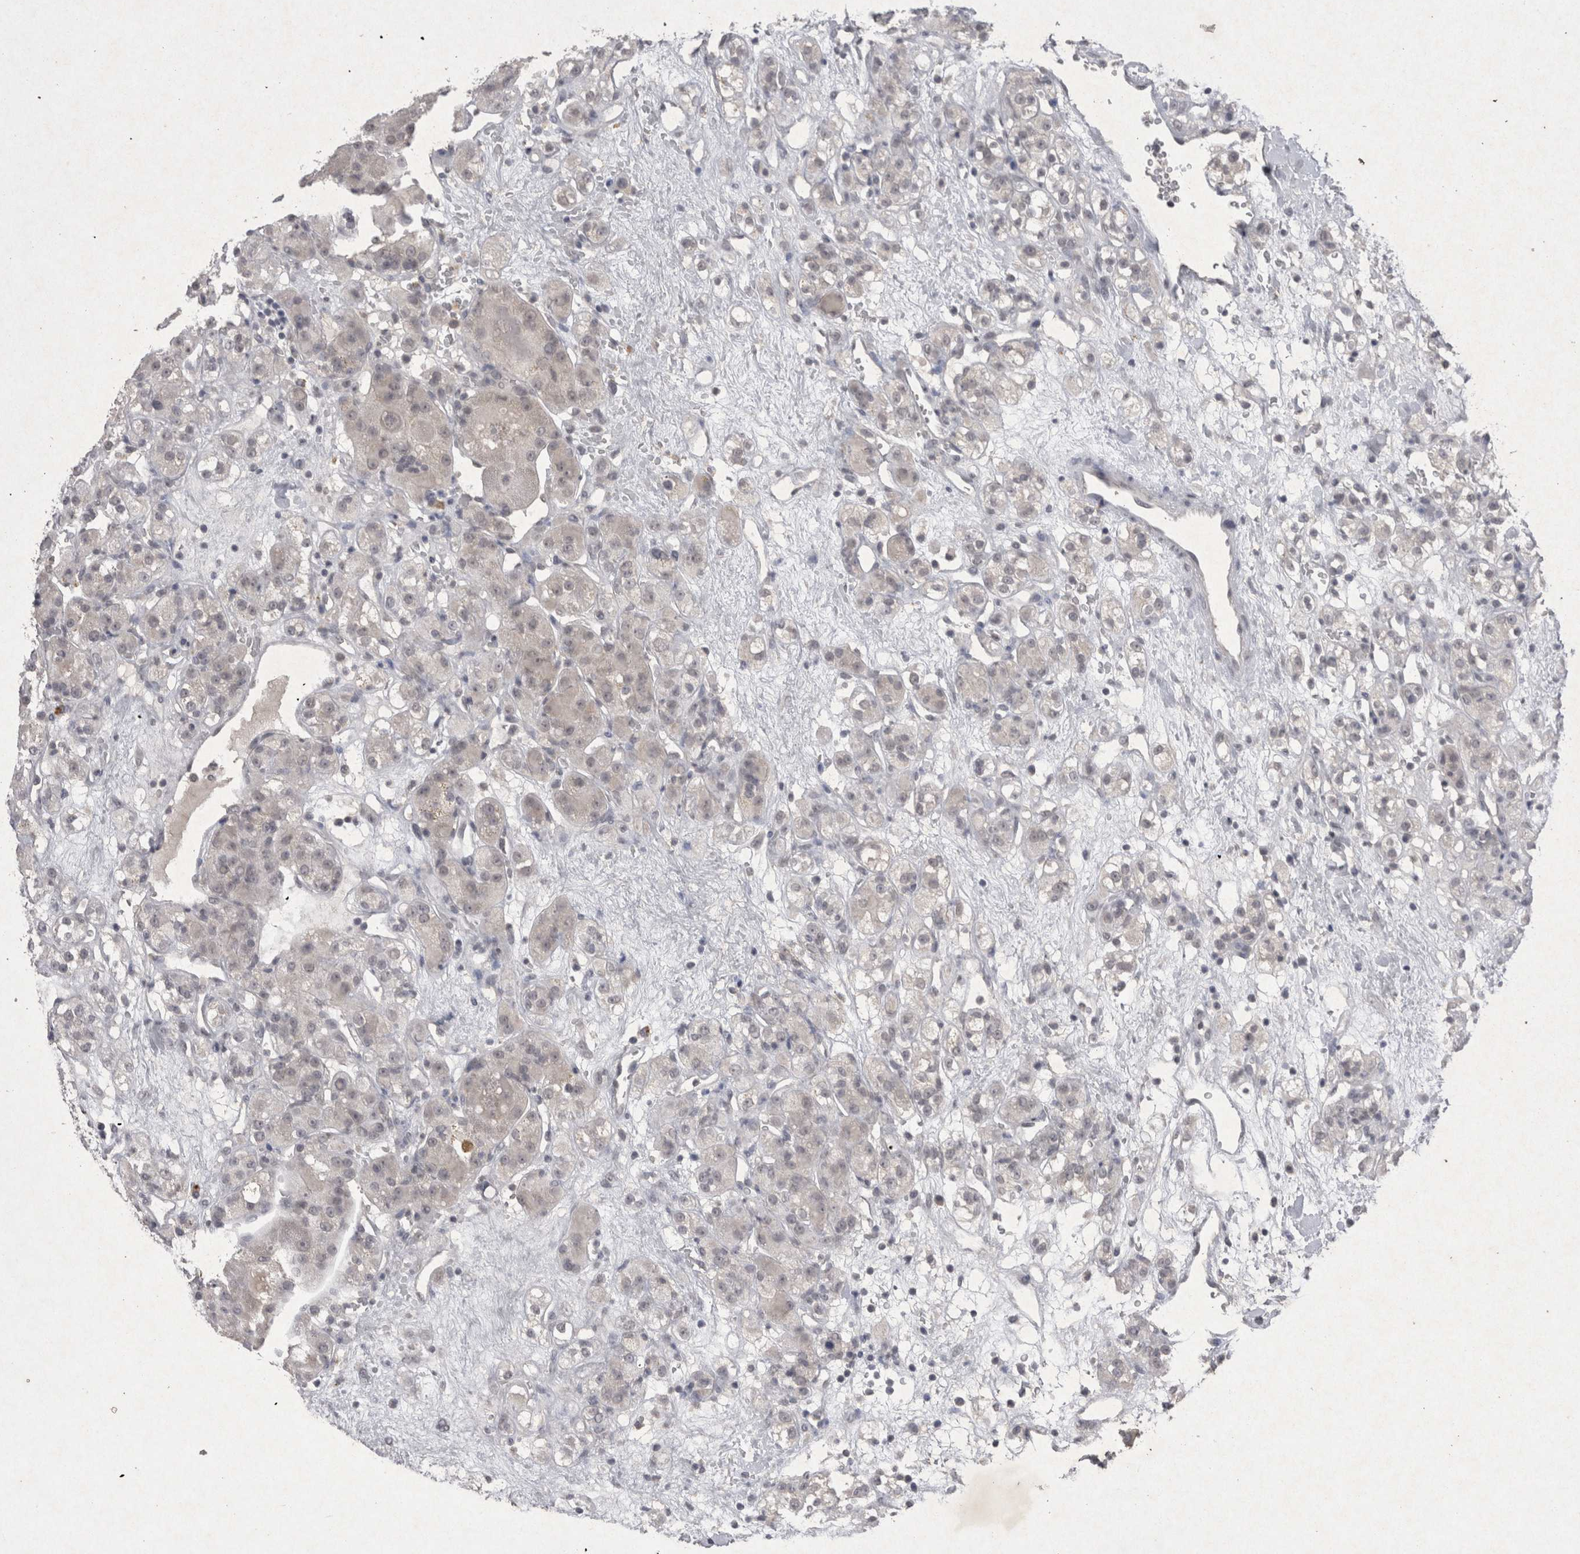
{"staining": {"intensity": "negative", "quantity": "none", "location": "none"}, "tissue": "renal cancer", "cell_type": "Tumor cells", "image_type": "cancer", "snomed": [{"axis": "morphology", "description": "Normal tissue, NOS"}, {"axis": "morphology", "description": "Adenocarcinoma, NOS"}, {"axis": "topography", "description": "Kidney"}], "caption": "Tumor cells show no significant protein expression in renal adenocarcinoma. The staining is performed using DAB (3,3'-diaminobenzidine) brown chromogen with nuclei counter-stained in using hematoxylin.", "gene": "LYVE1", "patient": {"sex": "male", "age": 61}}